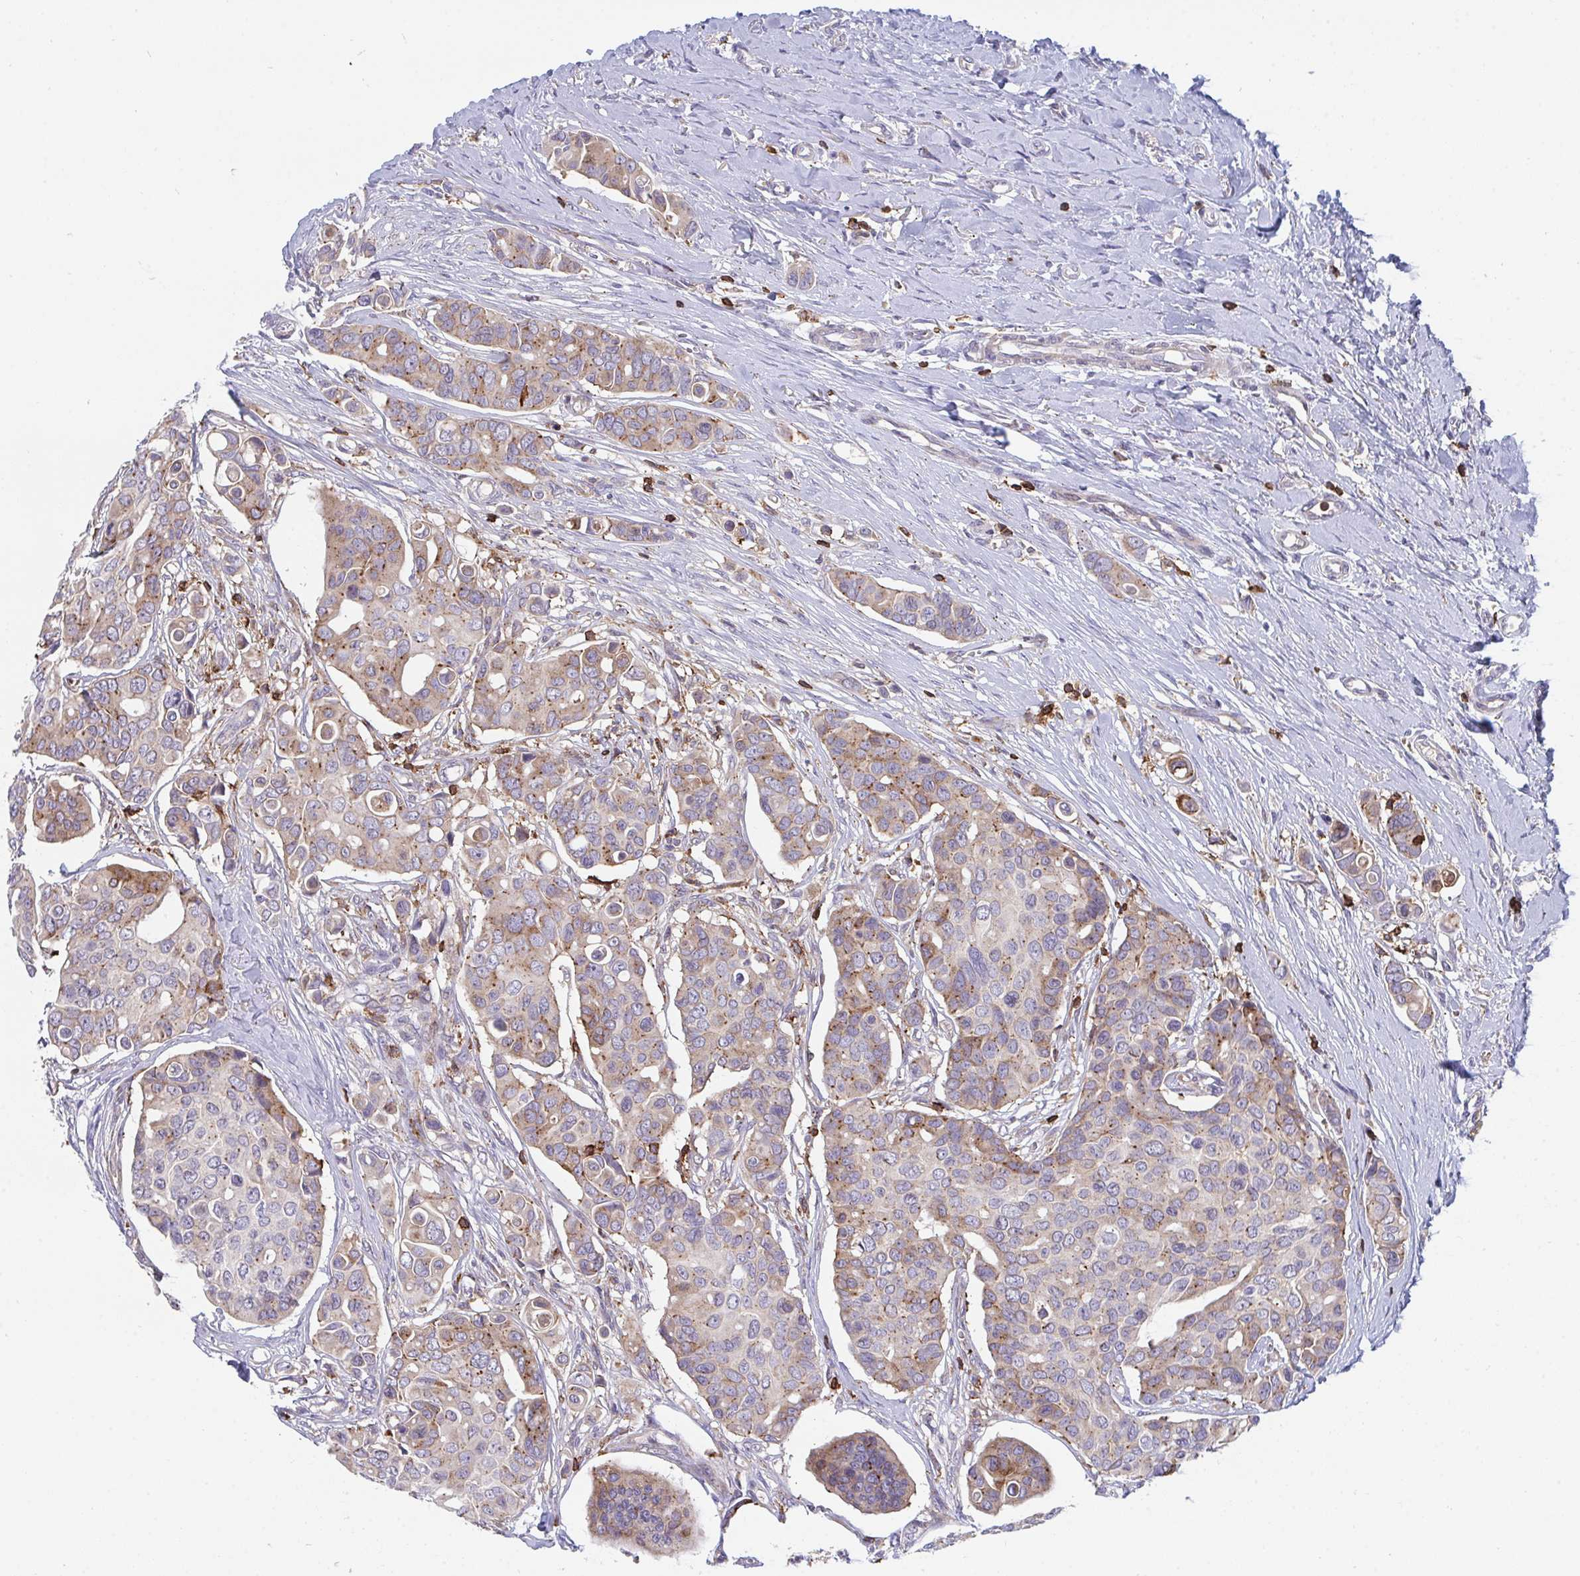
{"staining": {"intensity": "moderate", "quantity": "<25%", "location": "cytoplasmic/membranous"}, "tissue": "breast cancer", "cell_type": "Tumor cells", "image_type": "cancer", "snomed": [{"axis": "morphology", "description": "Normal tissue, NOS"}, {"axis": "morphology", "description": "Duct carcinoma"}, {"axis": "topography", "description": "Skin"}, {"axis": "topography", "description": "Breast"}], "caption": "This is a photomicrograph of IHC staining of intraductal carcinoma (breast), which shows moderate positivity in the cytoplasmic/membranous of tumor cells.", "gene": "FRMD3", "patient": {"sex": "female", "age": 54}}